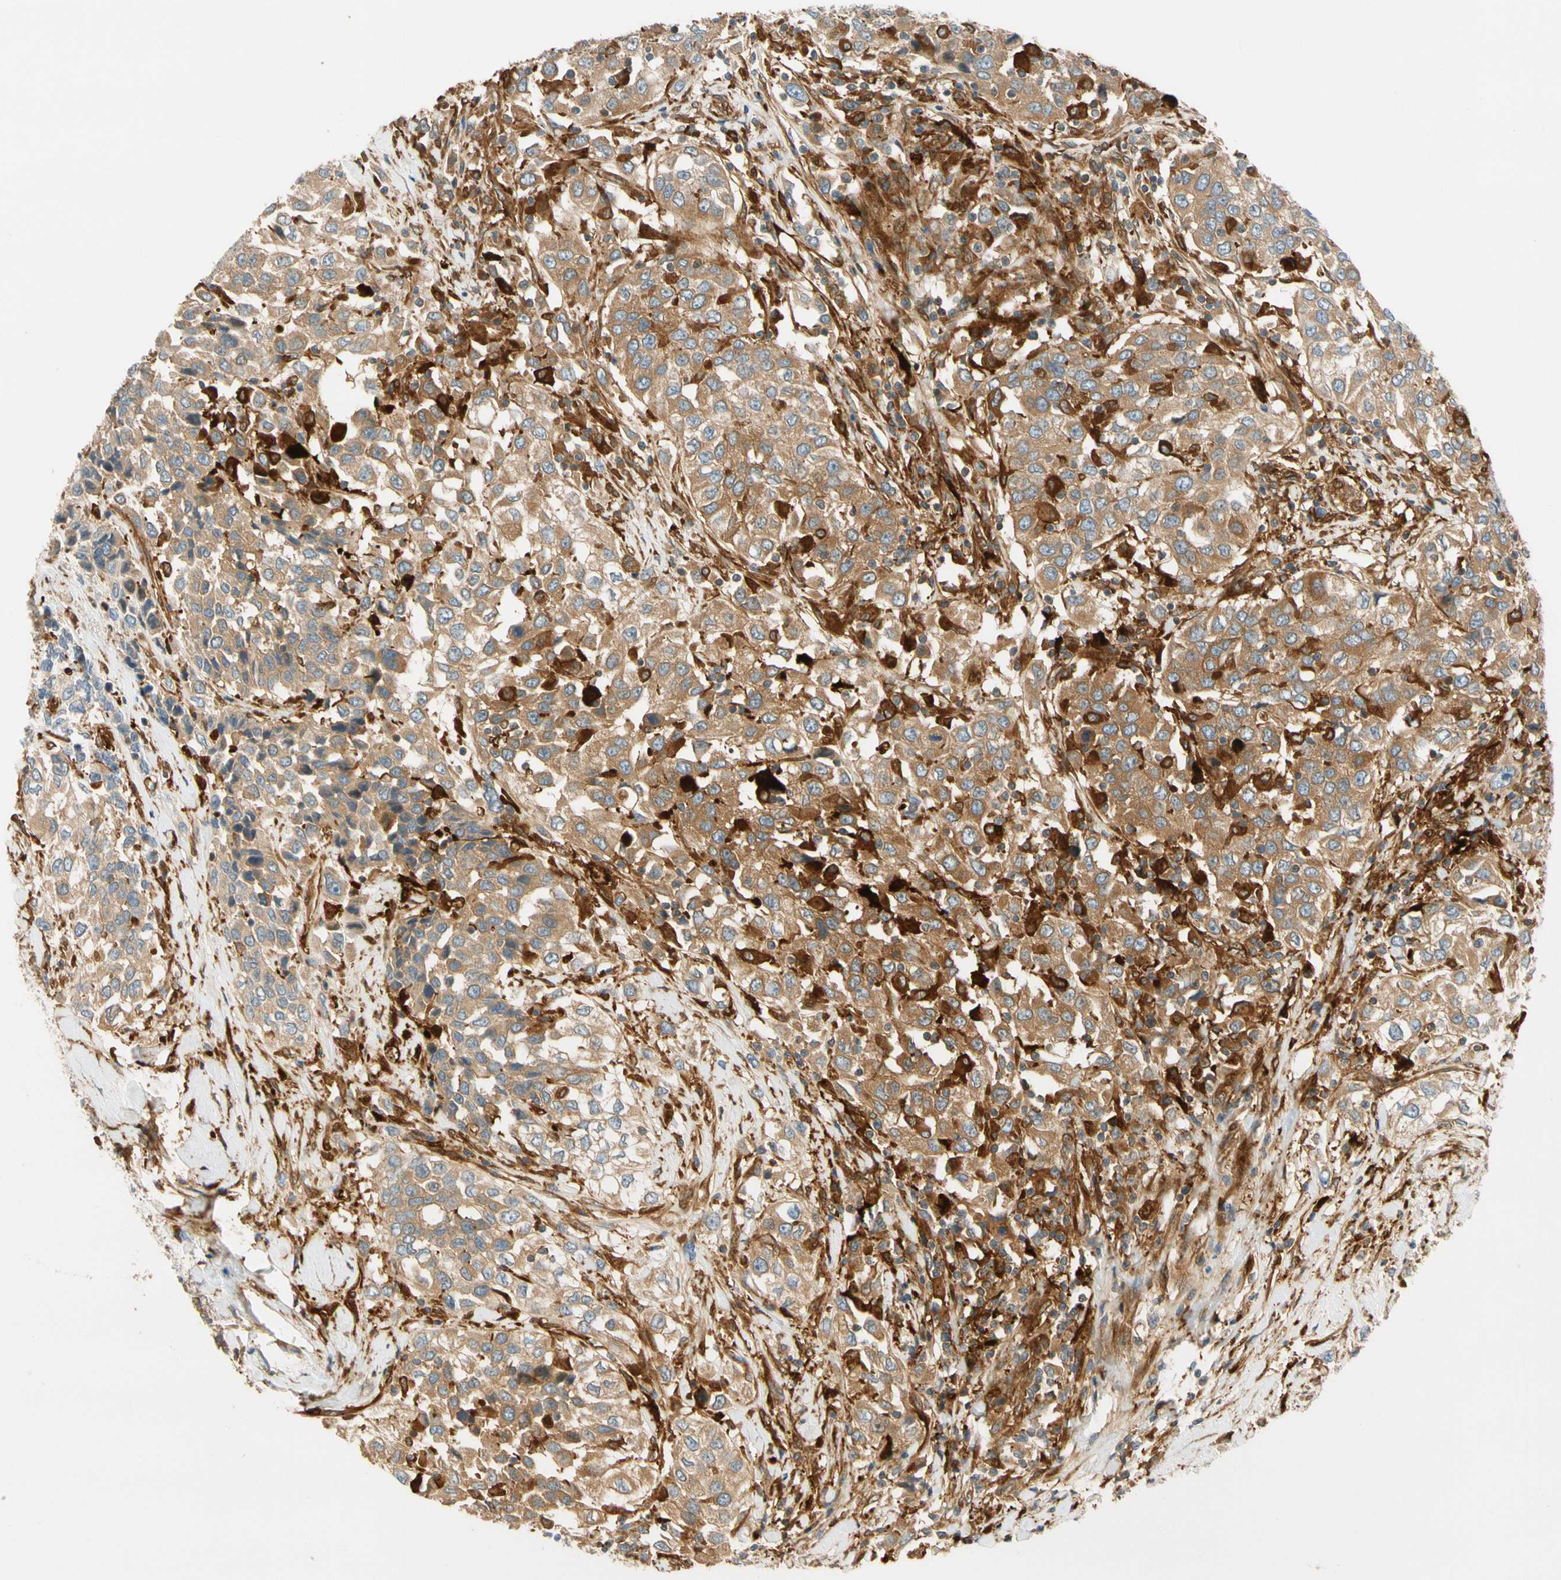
{"staining": {"intensity": "moderate", "quantity": ">75%", "location": "cytoplasmic/membranous"}, "tissue": "urothelial cancer", "cell_type": "Tumor cells", "image_type": "cancer", "snomed": [{"axis": "morphology", "description": "Urothelial carcinoma, High grade"}, {"axis": "topography", "description": "Urinary bladder"}], "caption": "There is medium levels of moderate cytoplasmic/membranous staining in tumor cells of urothelial carcinoma (high-grade), as demonstrated by immunohistochemical staining (brown color).", "gene": "PARP14", "patient": {"sex": "female", "age": 80}}